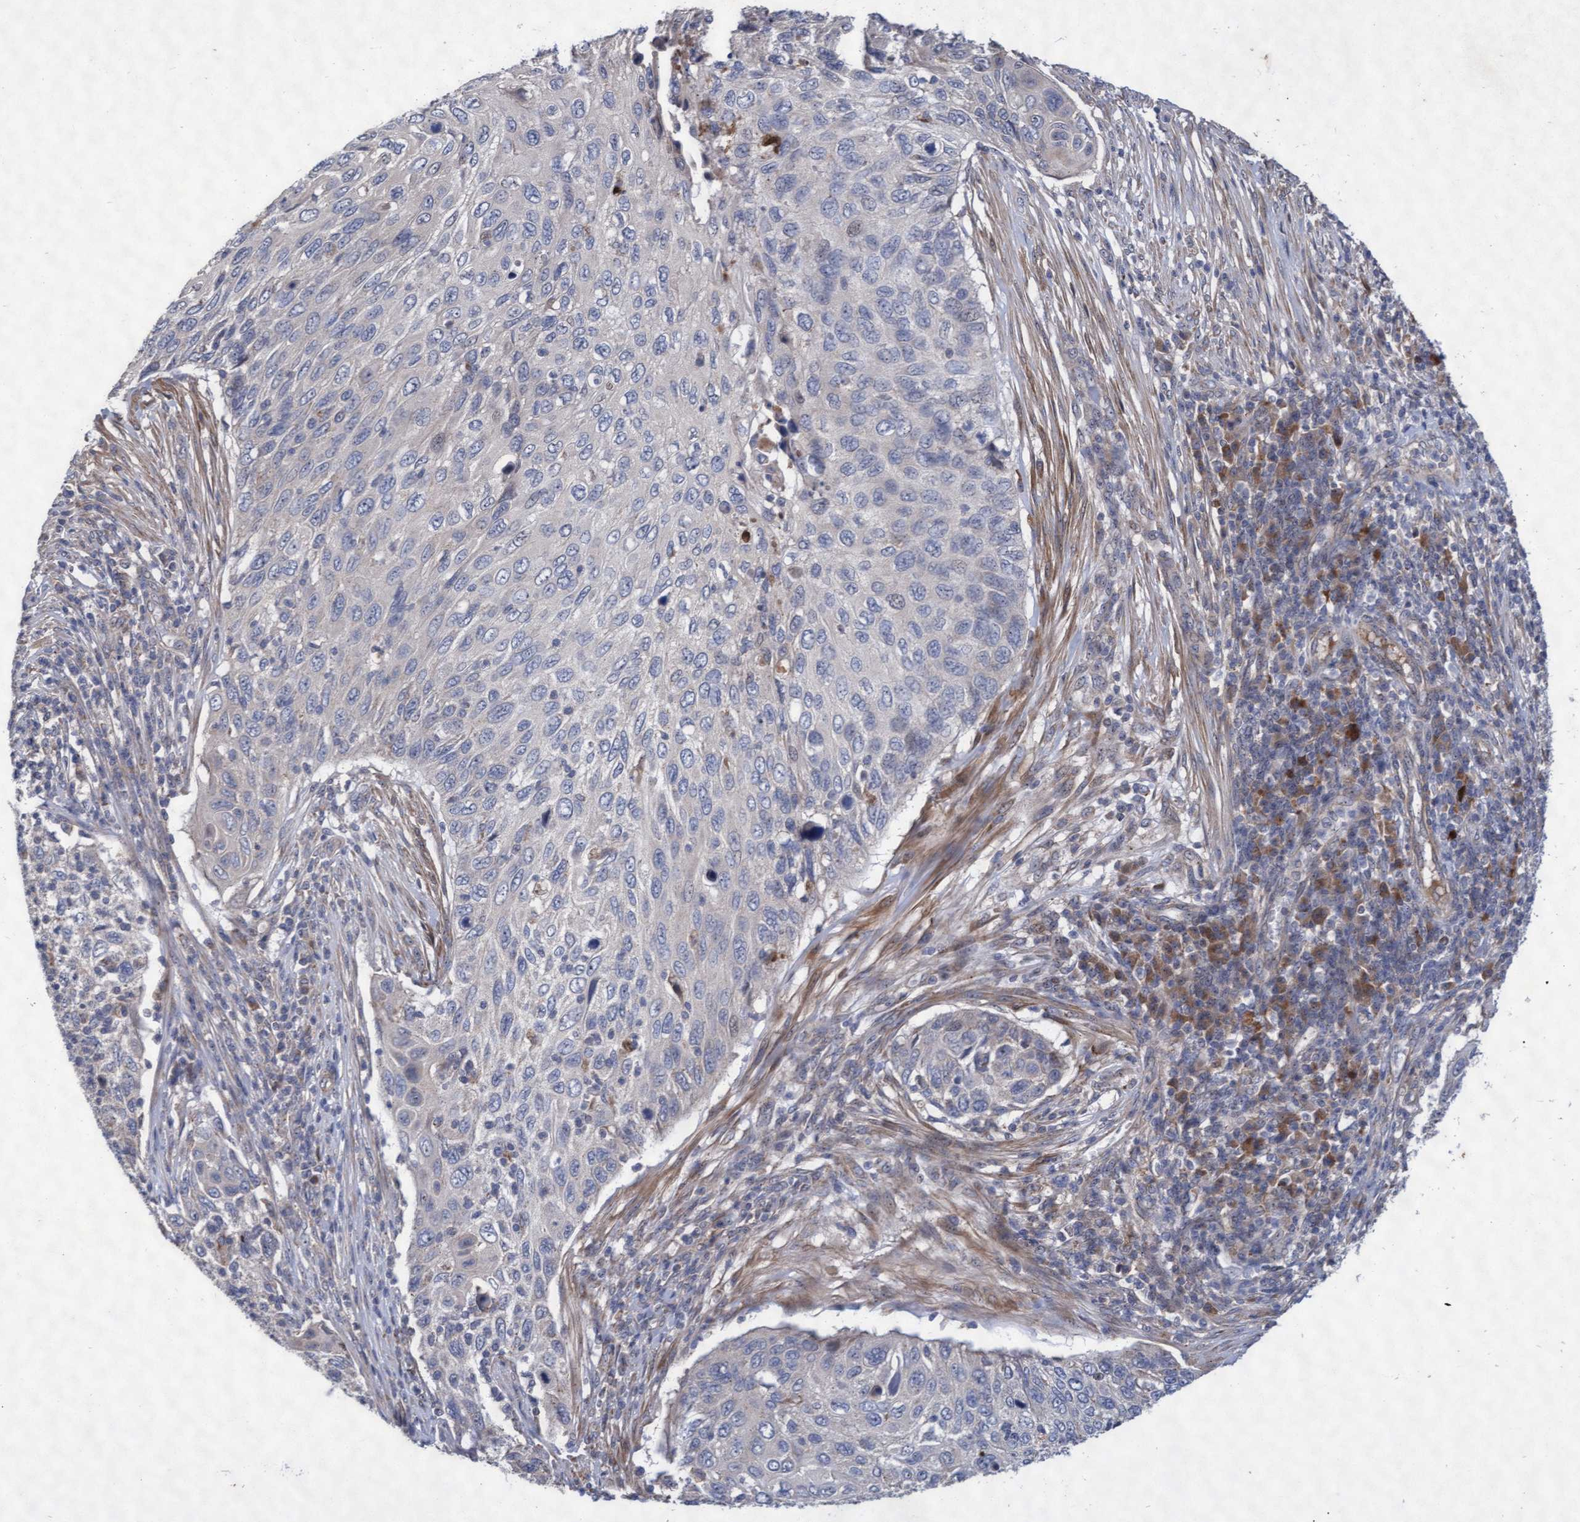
{"staining": {"intensity": "negative", "quantity": "none", "location": "none"}, "tissue": "cervical cancer", "cell_type": "Tumor cells", "image_type": "cancer", "snomed": [{"axis": "morphology", "description": "Squamous cell carcinoma, NOS"}, {"axis": "topography", "description": "Cervix"}], "caption": "Tumor cells are negative for protein expression in human cervical squamous cell carcinoma.", "gene": "ABCF2", "patient": {"sex": "female", "age": 70}}